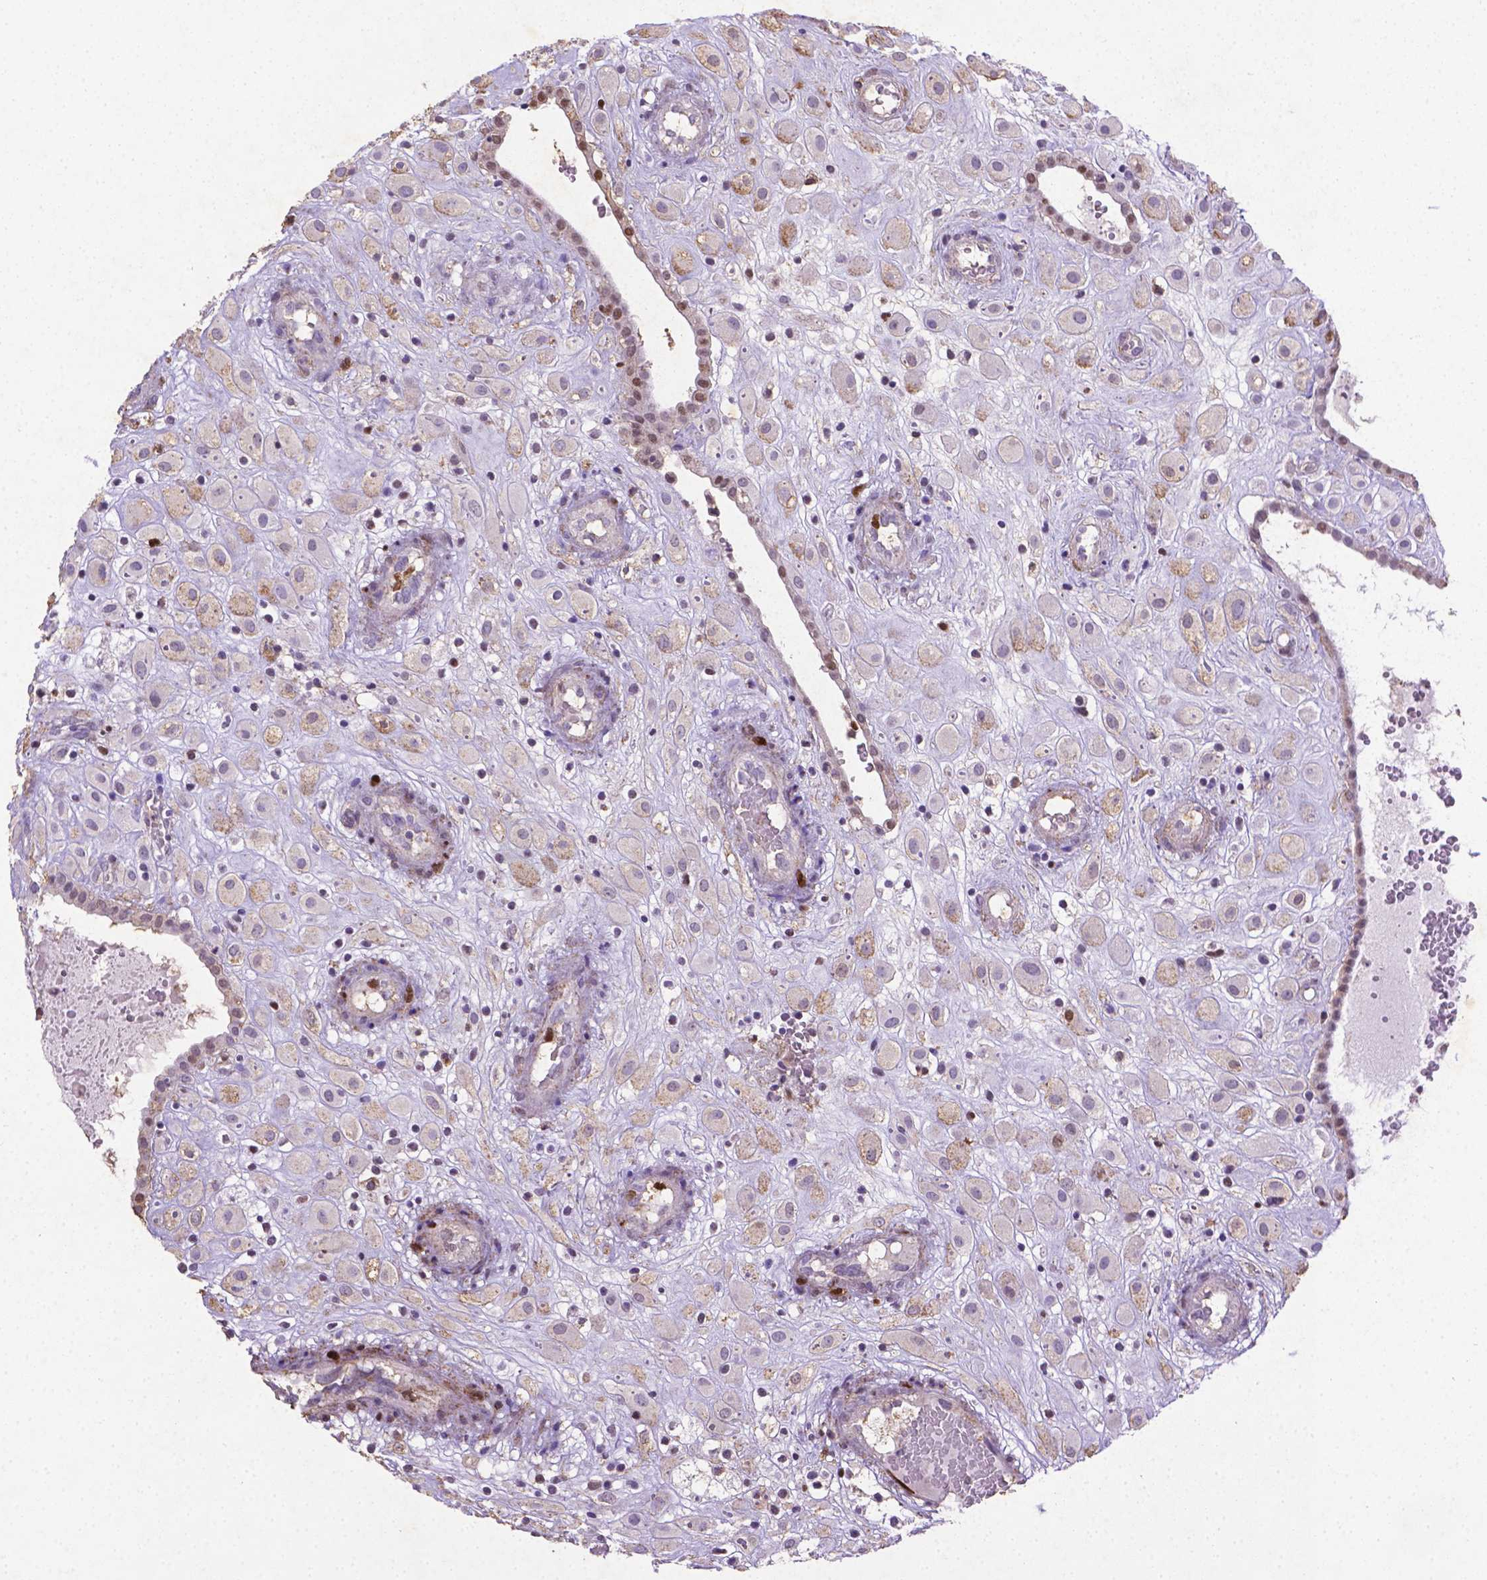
{"staining": {"intensity": "weak", "quantity": "<25%", "location": "cytoplasmic/membranous"}, "tissue": "placenta", "cell_type": "Decidual cells", "image_type": "normal", "snomed": [{"axis": "morphology", "description": "Normal tissue, NOS"}, {"axis": "topography", "description": "Placenta"}], "caption": "Decidual cells are negative for protein expression in normal human placenta. The staining is performed using DAB (3,3'-diaminobenzidine) brown chromogen with nuclei counter-stained in using hematoxylin.", "gene": "CDKN1A", "patient": {"sex": "female", "age": 24}}